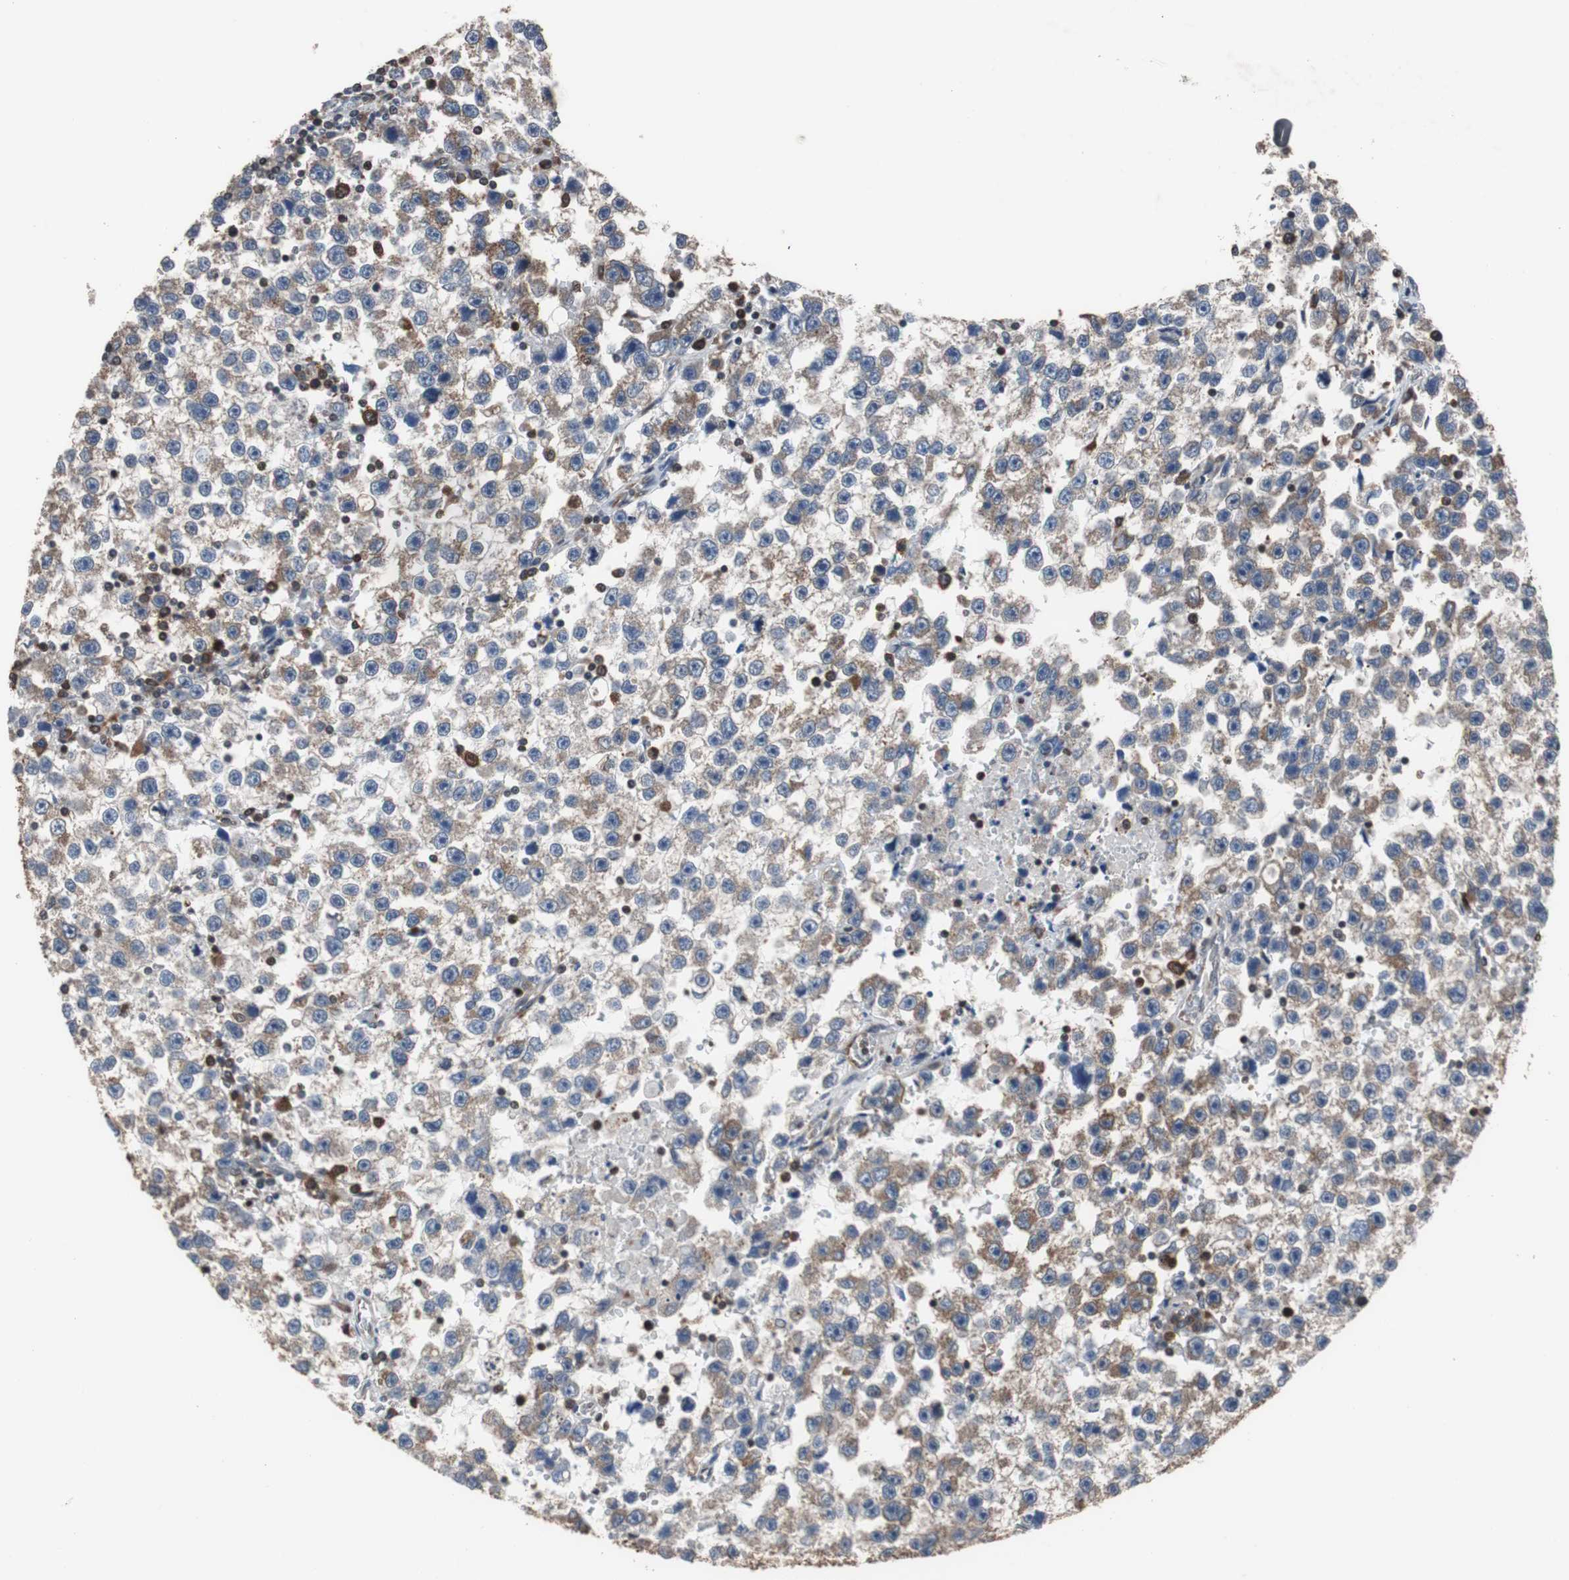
{"staining": {"intensity": "strong", "quantity": "25%-75%", "location": "cytoplasmic/membranous"}, "tissue": "testis cancer", "cell_type": "Tumor cells", "image_type": "cancer", "snomed": [{"axis": "morphology", "description": "Seminoma, NOS"}, {"axis": "topography", "description": "Testis"}], "caption": "This image reveals immunohistochemistry (IHC) staining of testis cancer, with high strong cytoplasmic/membranous expression in approximately 25%-75% of tumor cells.", "gene": "USP10", "patient": {"sex": "male", "age": 33}}